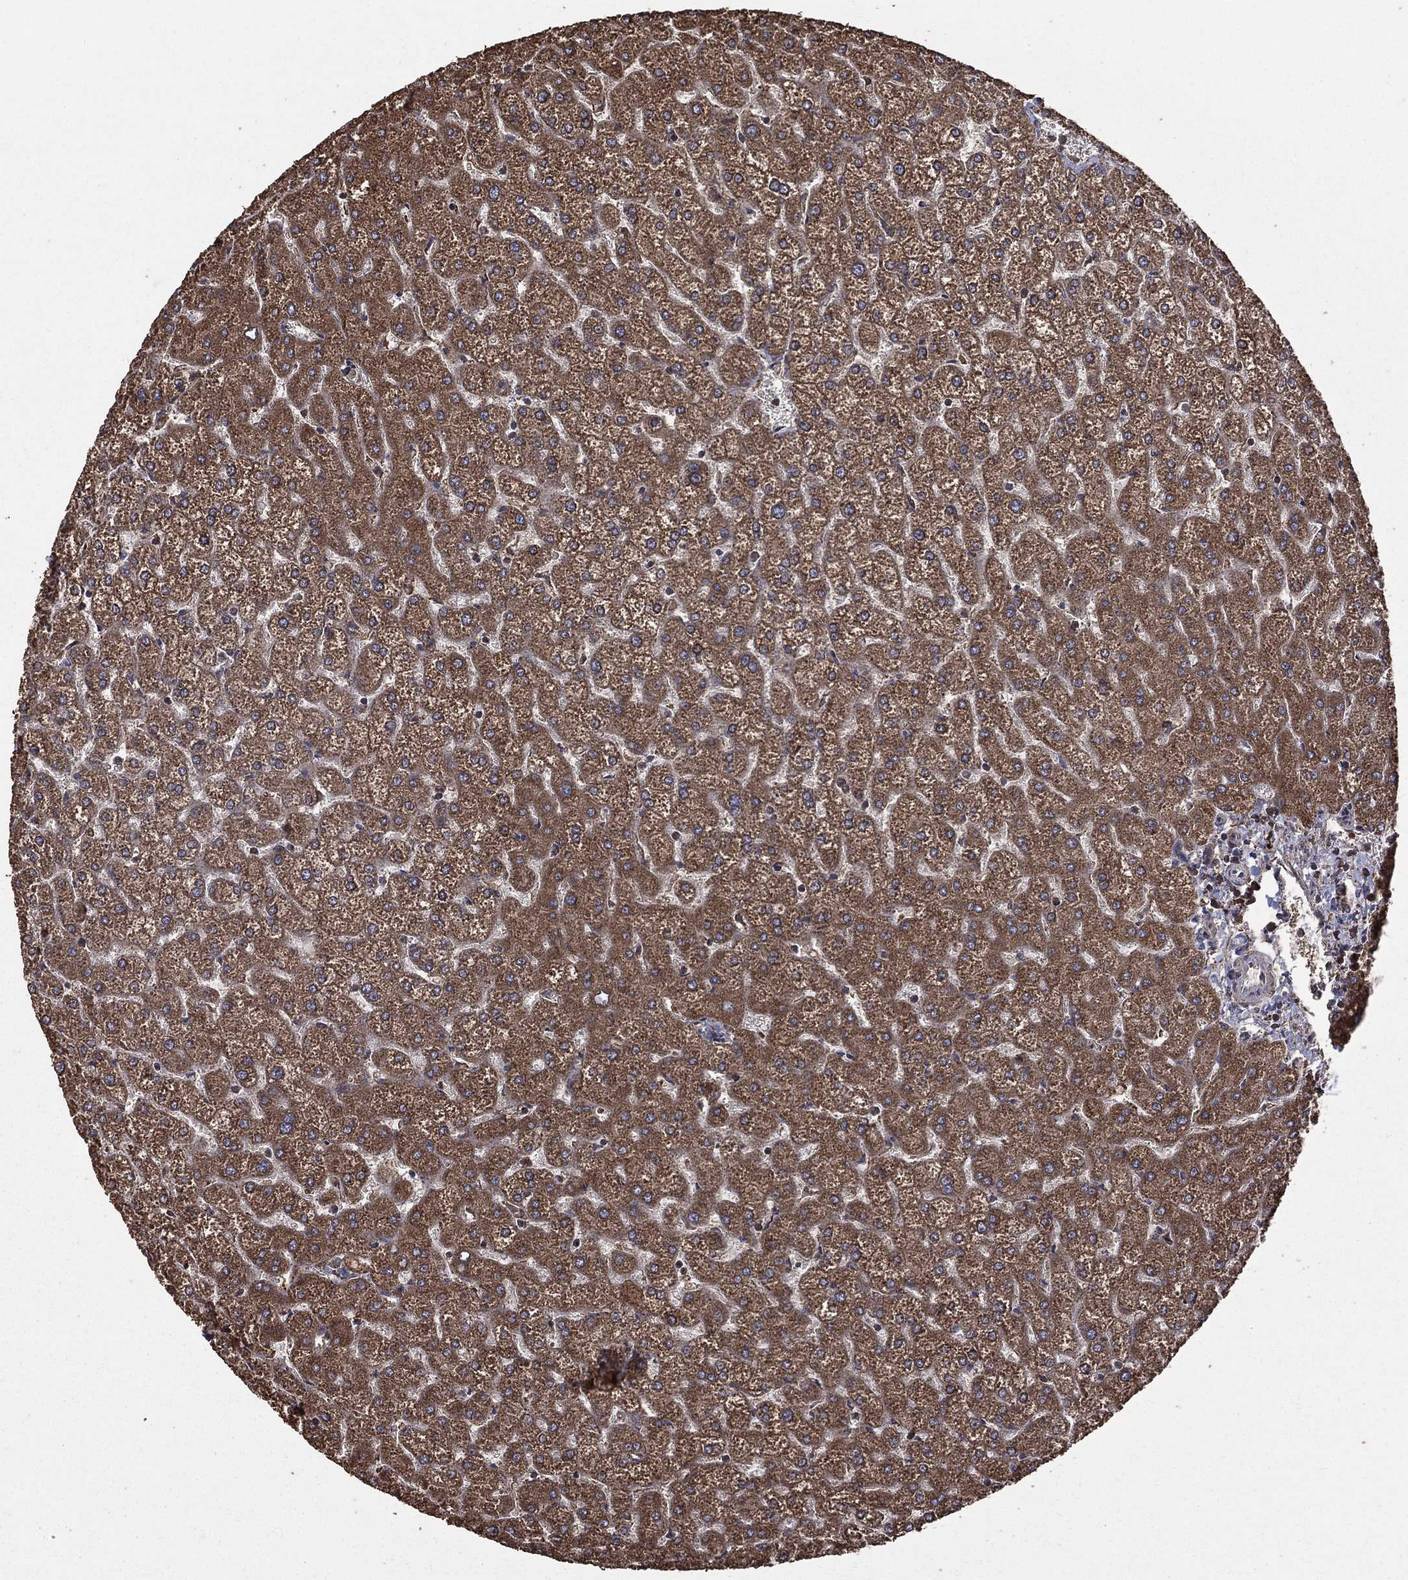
{"staining": {"intensity": "negative", "quantity": "none", "location": "none"}, "tissue": "liver", "cell_type": "Cholangiocytes", "image_type": "normal", "snomed": [{"axis": "morphology", "description": "Normal tissue, NOS"}, {"axis": "topography", "description": "Liver"}], "caption": "Human liver stained for a protein using IHC displays no positivity in cholangiocytes.", "gene": "METTL27", "patient": {"sex": "female", "age": 32}}